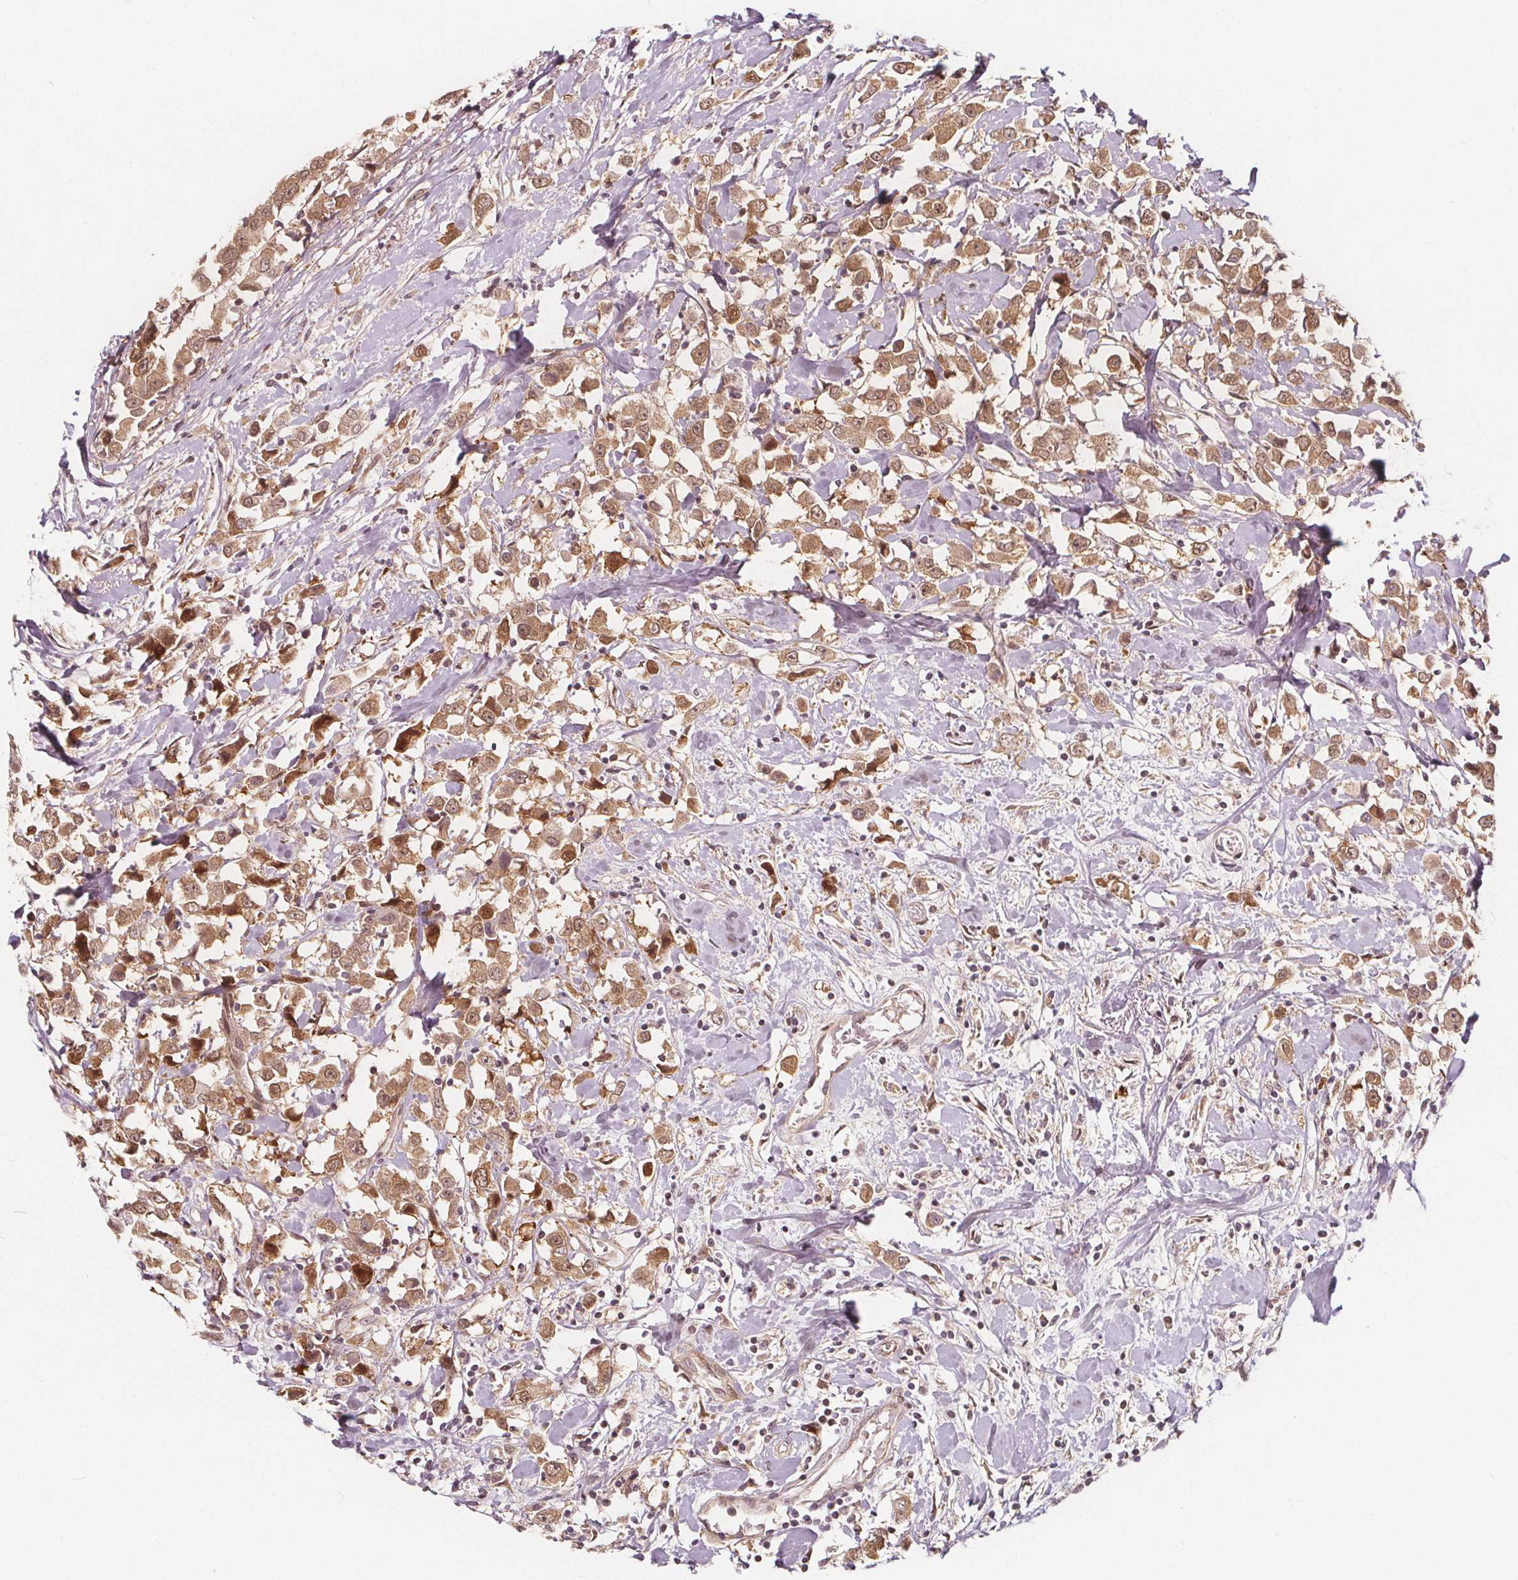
{"staining": {"intensity": "moderate", "quantity": ">75%", "location": "cytoplasmic/membranous,nuclear"}, "tissue": "breast cancer", "cell_type": "Tumor cells", "image_type": "cancer", "snomed": [{"axis": "morphology", "description": "Duct carcinoma"}, {"axis": "topography", "description": "Breast"}], "caption": "Breast cancer stained for a protein reveals moderate cytoplasmic/membranous and nuclear positivity in tumor cells. Immunohistochemistry (ihc) stains the protein in brown and the nuclei are stained blue.", "gene": "AKT1S1", "patient": {"sex": "female", "age": 61}}